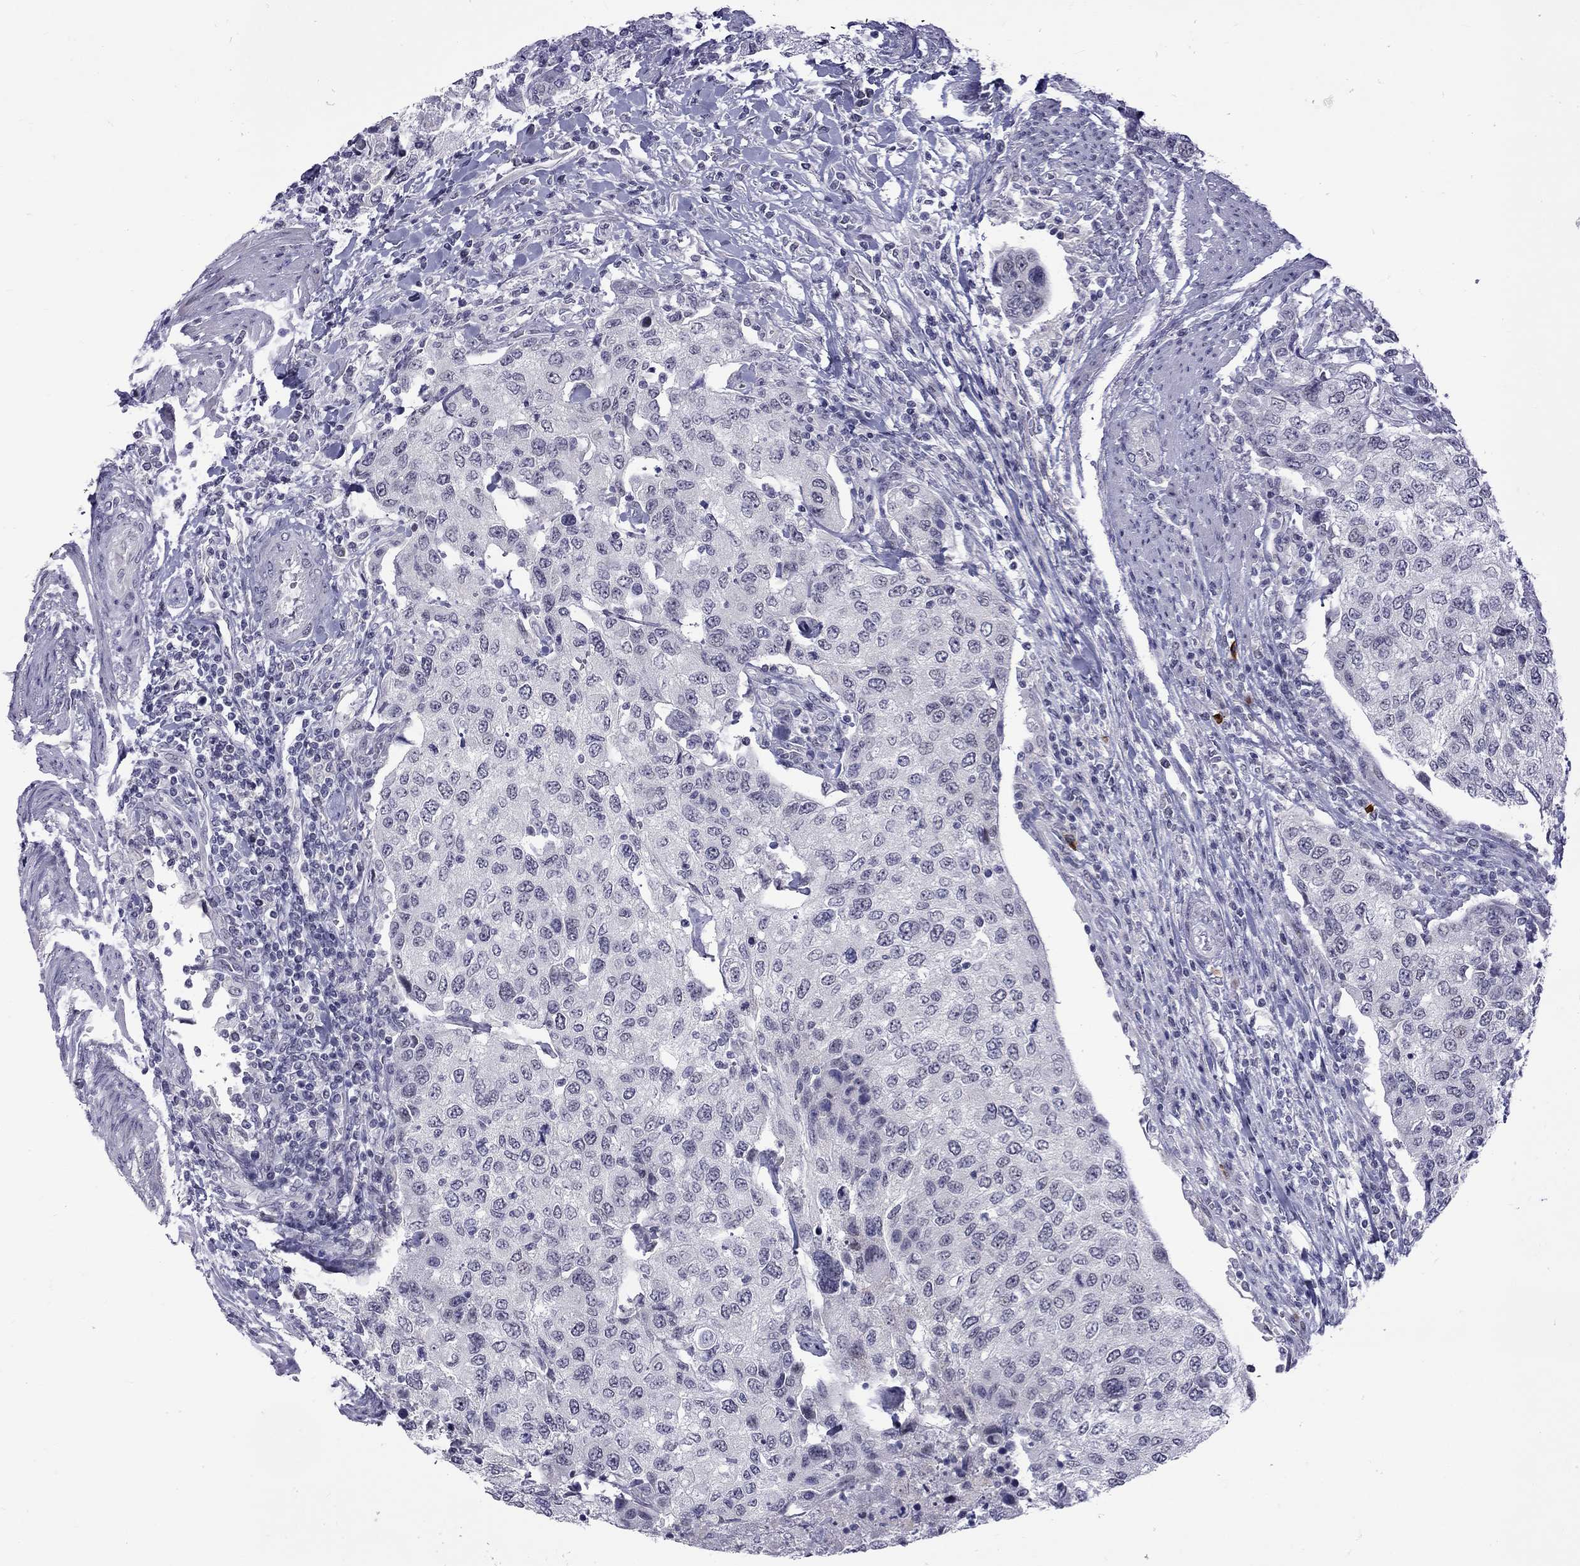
{"staining": {"intensity": "negative", "quantity": "none", "location": "none"}, "tissue": "urothelial cancer", "cell_type": "Tumor cells", "image_type": "cancer", "snomed": [{"axis": "morphology", "description": "Urothelial carcinoma, High grade"}, {"axis": "topography", "description": "Urinary bladder"}], "caption": "This image is of urothelial cancer stained with IHC to label a protein in brown with the nuclei are counter-stained blue. There is no positivity in tumor cells.", "gene": "RTL9", "patient": {"sex": "female", "age": 78}}